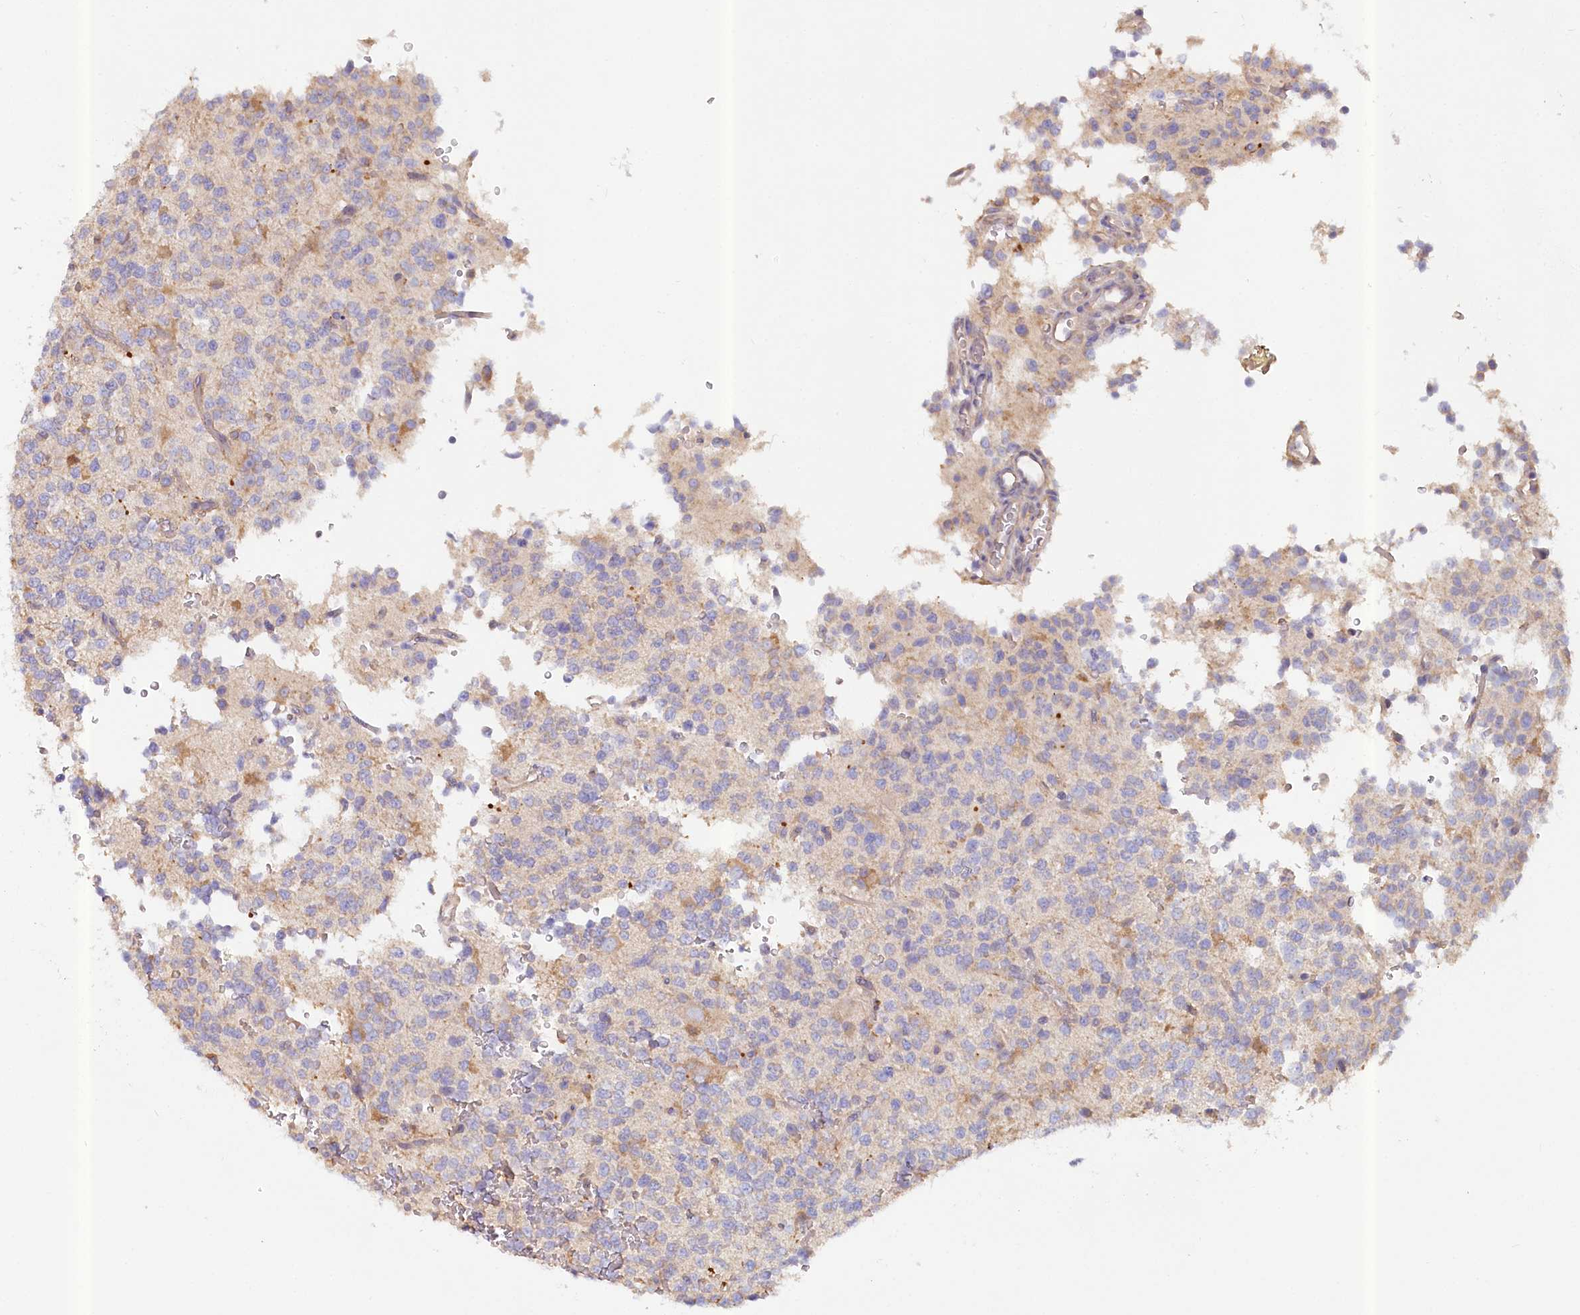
{"staining": {"intensity": "weak", "quantity": "<25%", "location": "cytoplasmic/membranous"}, "tissue": "glioma", "cell_type": "Tumor cells", "image_type": "cancer", "snomed": [{"axis": "morphology", "description": "Glioma, malignant, High grade"}, {"axis": "topography", "description": "Brain"}], "caption": "DAB immunohistochemical staining of malignant high-grade glioma demonstrates no significant expression in tumor cells.", "gene": "PAIP2", "patient": {"sex": "female", "age": 62}}